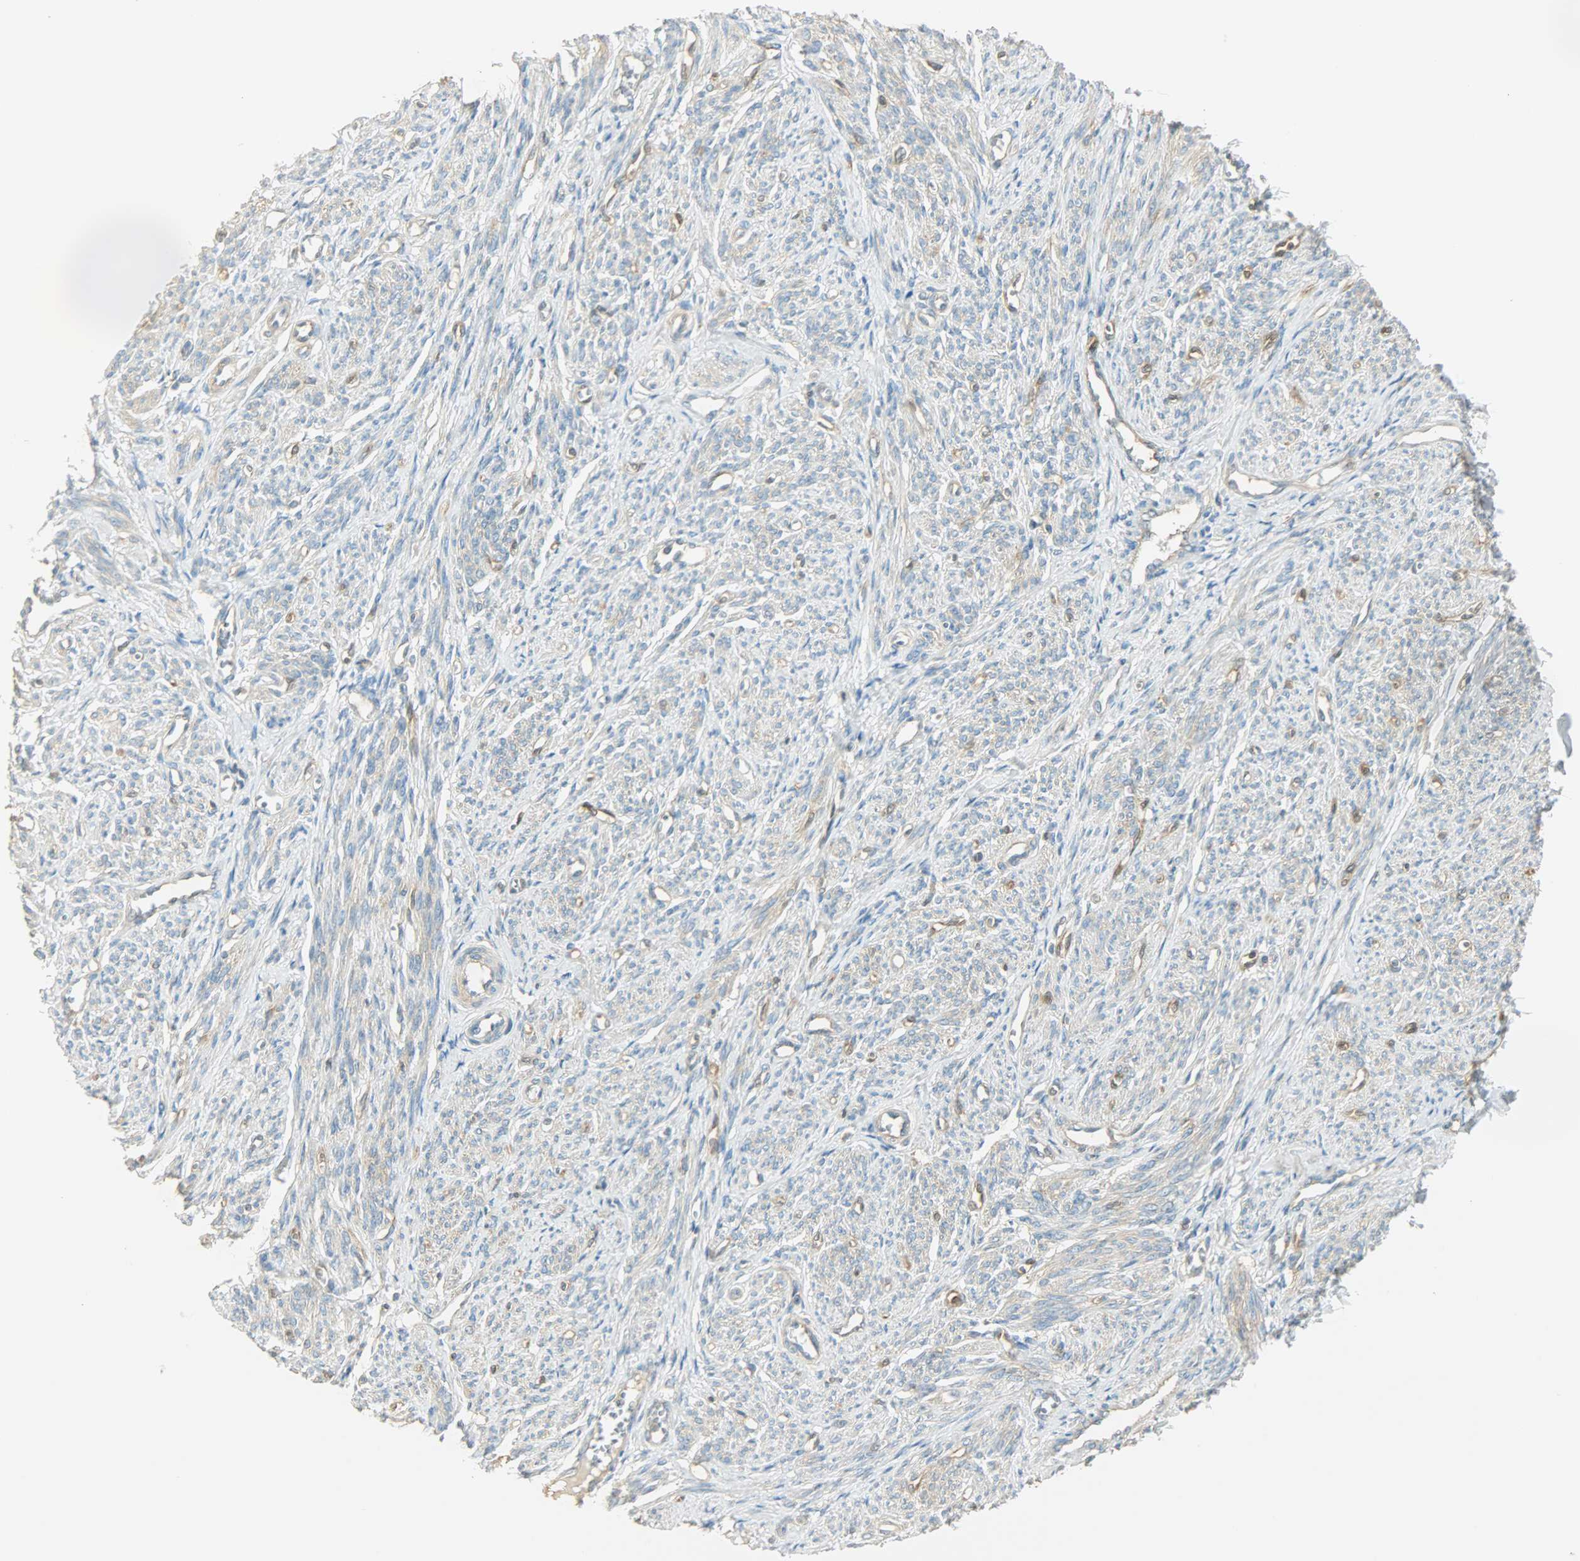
{"staining": {"intensity": "weak", "quantity": "<25%", "location": "cytoplasmic/membranous"}, "tissue": "smooth muscle", "cell_type": "Smooth muscle cells", "image_type": "normal", "snomed": [{"axis": "morphology", "description": "Normal tissue, NOS"}, {"axis": "topography", "description": "Smooth muscle"}], "caption": "Smooth muscle was stained to show a protein in brown. There is no significant staining in smooth muscle cells. (DAB (3,3'-diaminobenzidine) immunohistochemistry (IHC), high magnification).", "gene": "TSC22D2", "patient": {"sex": "female", "age": 65}}